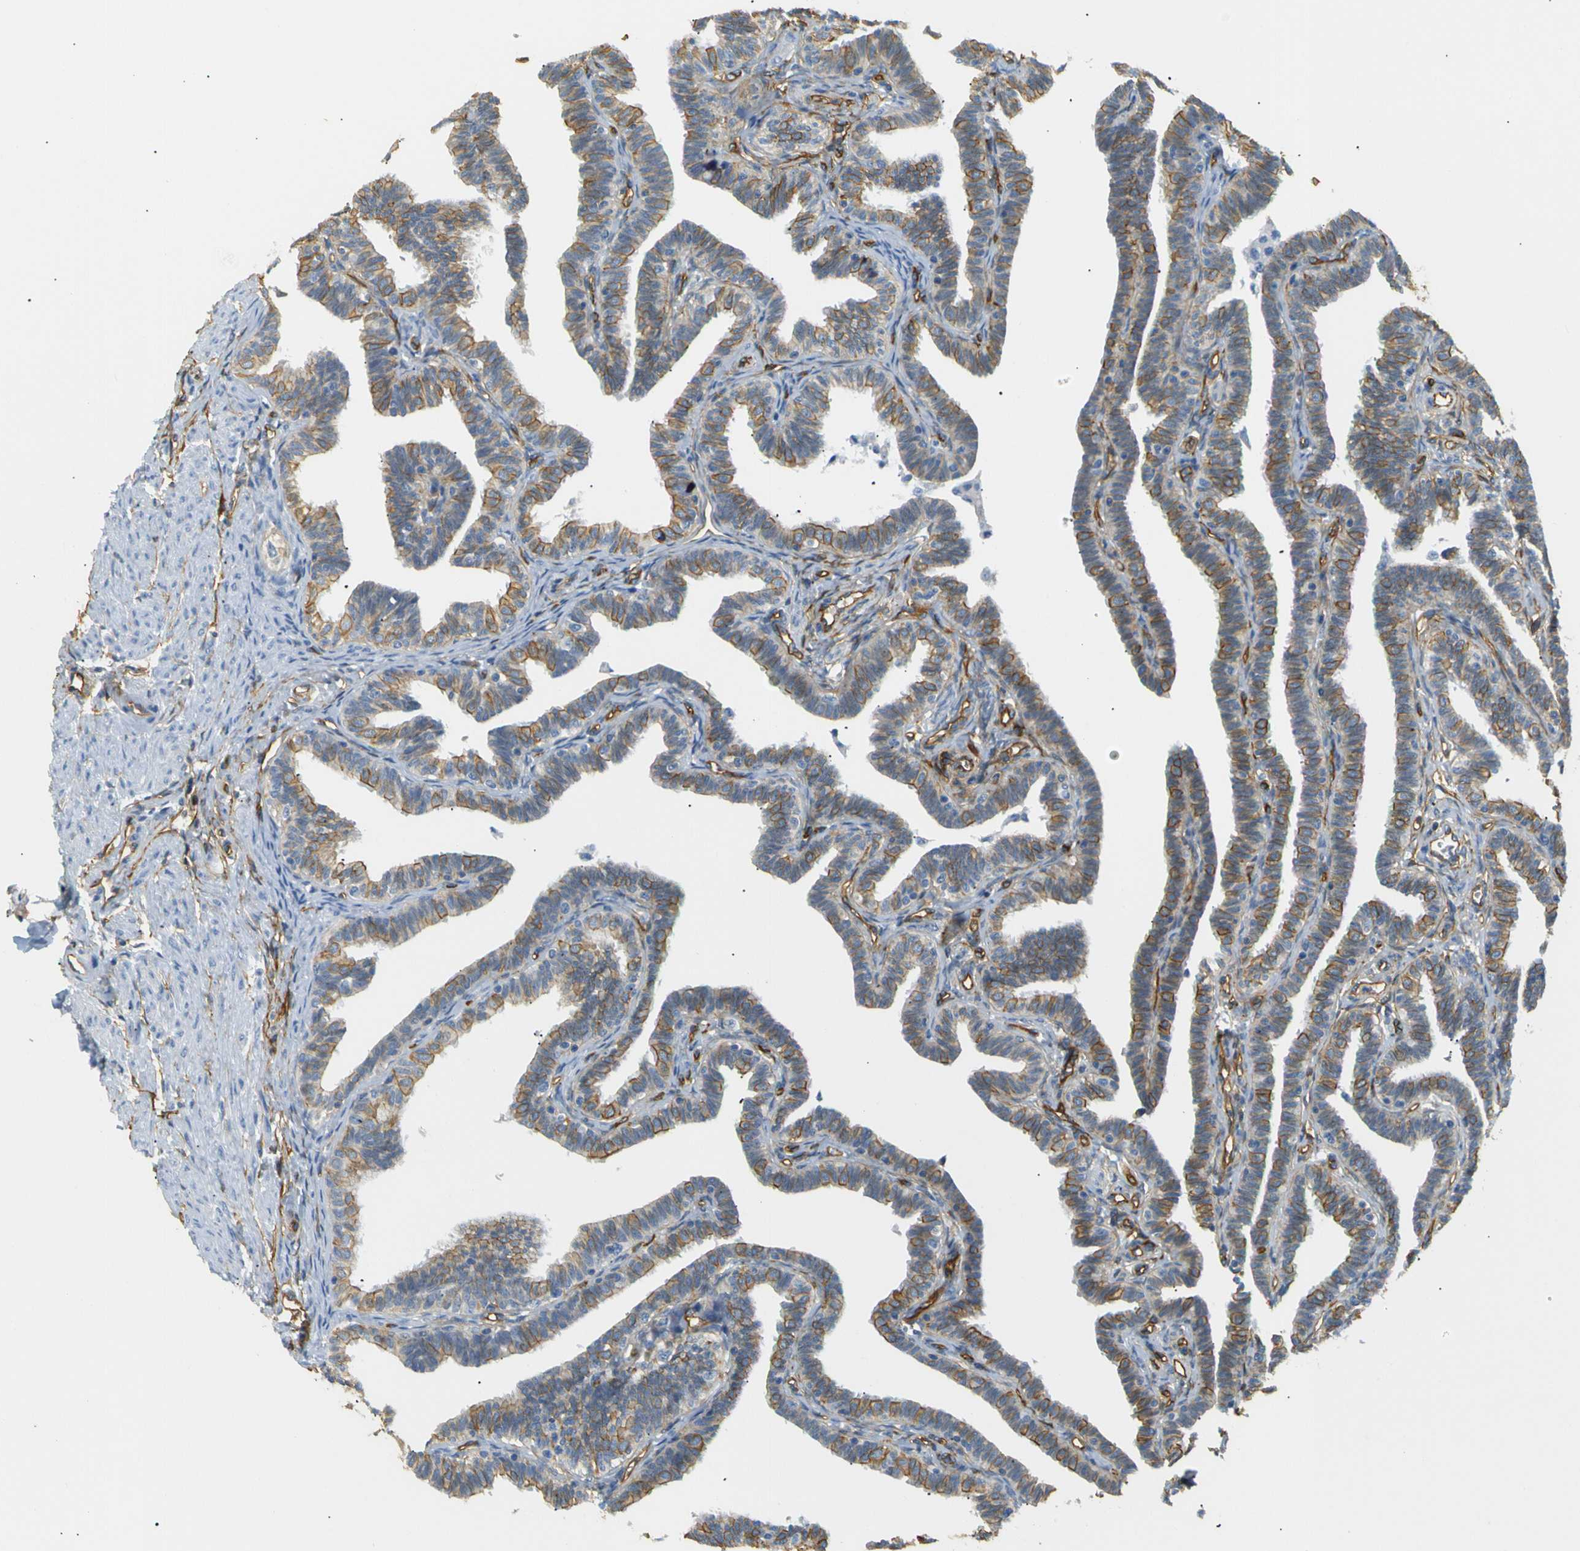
{"staining": {"intensity": "moderate", "quantity": ">75%", "location": "cytoplasmic/membranous"}, "tissue": "fallopian tube", "cell_type": "Glandular cells", "image_type": "normal", "snomed": [{"axis": "morphology", "description": "Normal tissue, NOS"}, {"axis": "topography", "description": "Fallopian tube"}, {"axis": "topography", "description": "Ovary"}], "caption": "Immunohistochemical staining of unremarkable human fallopian tube exhibits medium levels of moderate cytoplasmic/membranous expression in approximately >75% of glandular cells.", "gene": "SPTBN1", "patient": {"sex": "female", "age": 23}}